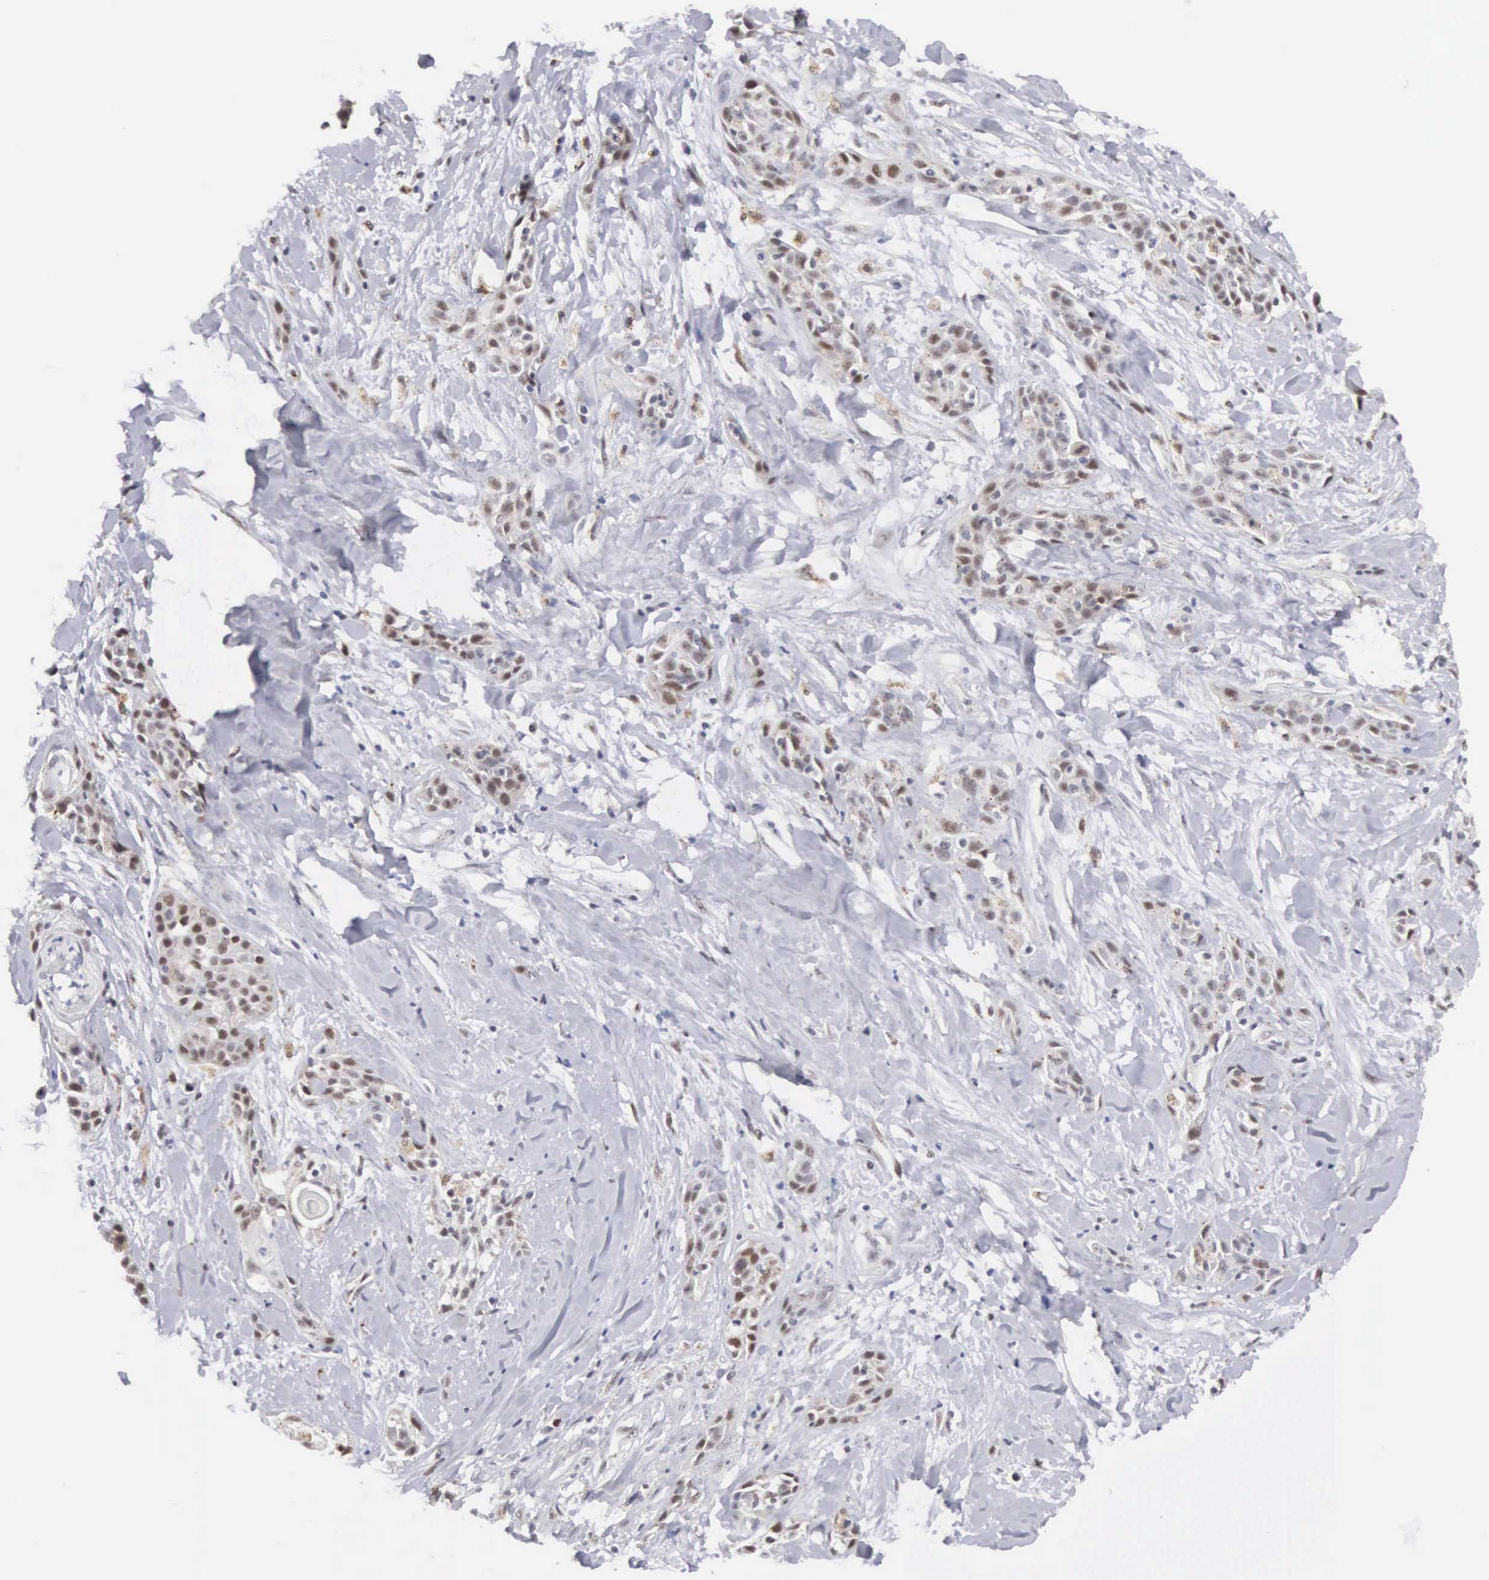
{"staining": {"intensity": "moderate", "quantity": "25%-75%", "location": "nuclear"}, "tissue": "skin cancer", "cell_type": "Tumor cells", "image_type": "cancer", "snomed": [{"axis": "morphology", "description": "Squamous cell carcinoma, NOS"}, {"axis": "topography", "description": "Skin"}, {"axis": "topography", "description": "Anal"}], "caption": "There is medium levels of moderate nuclear positivity in tumor cells of skin cancer (squamous cell carcinoma), as demonstrated by immunohistochemical staining (brown color).", "gene": "MNAT1", "patient": {"sex": "male", "age": 64}}